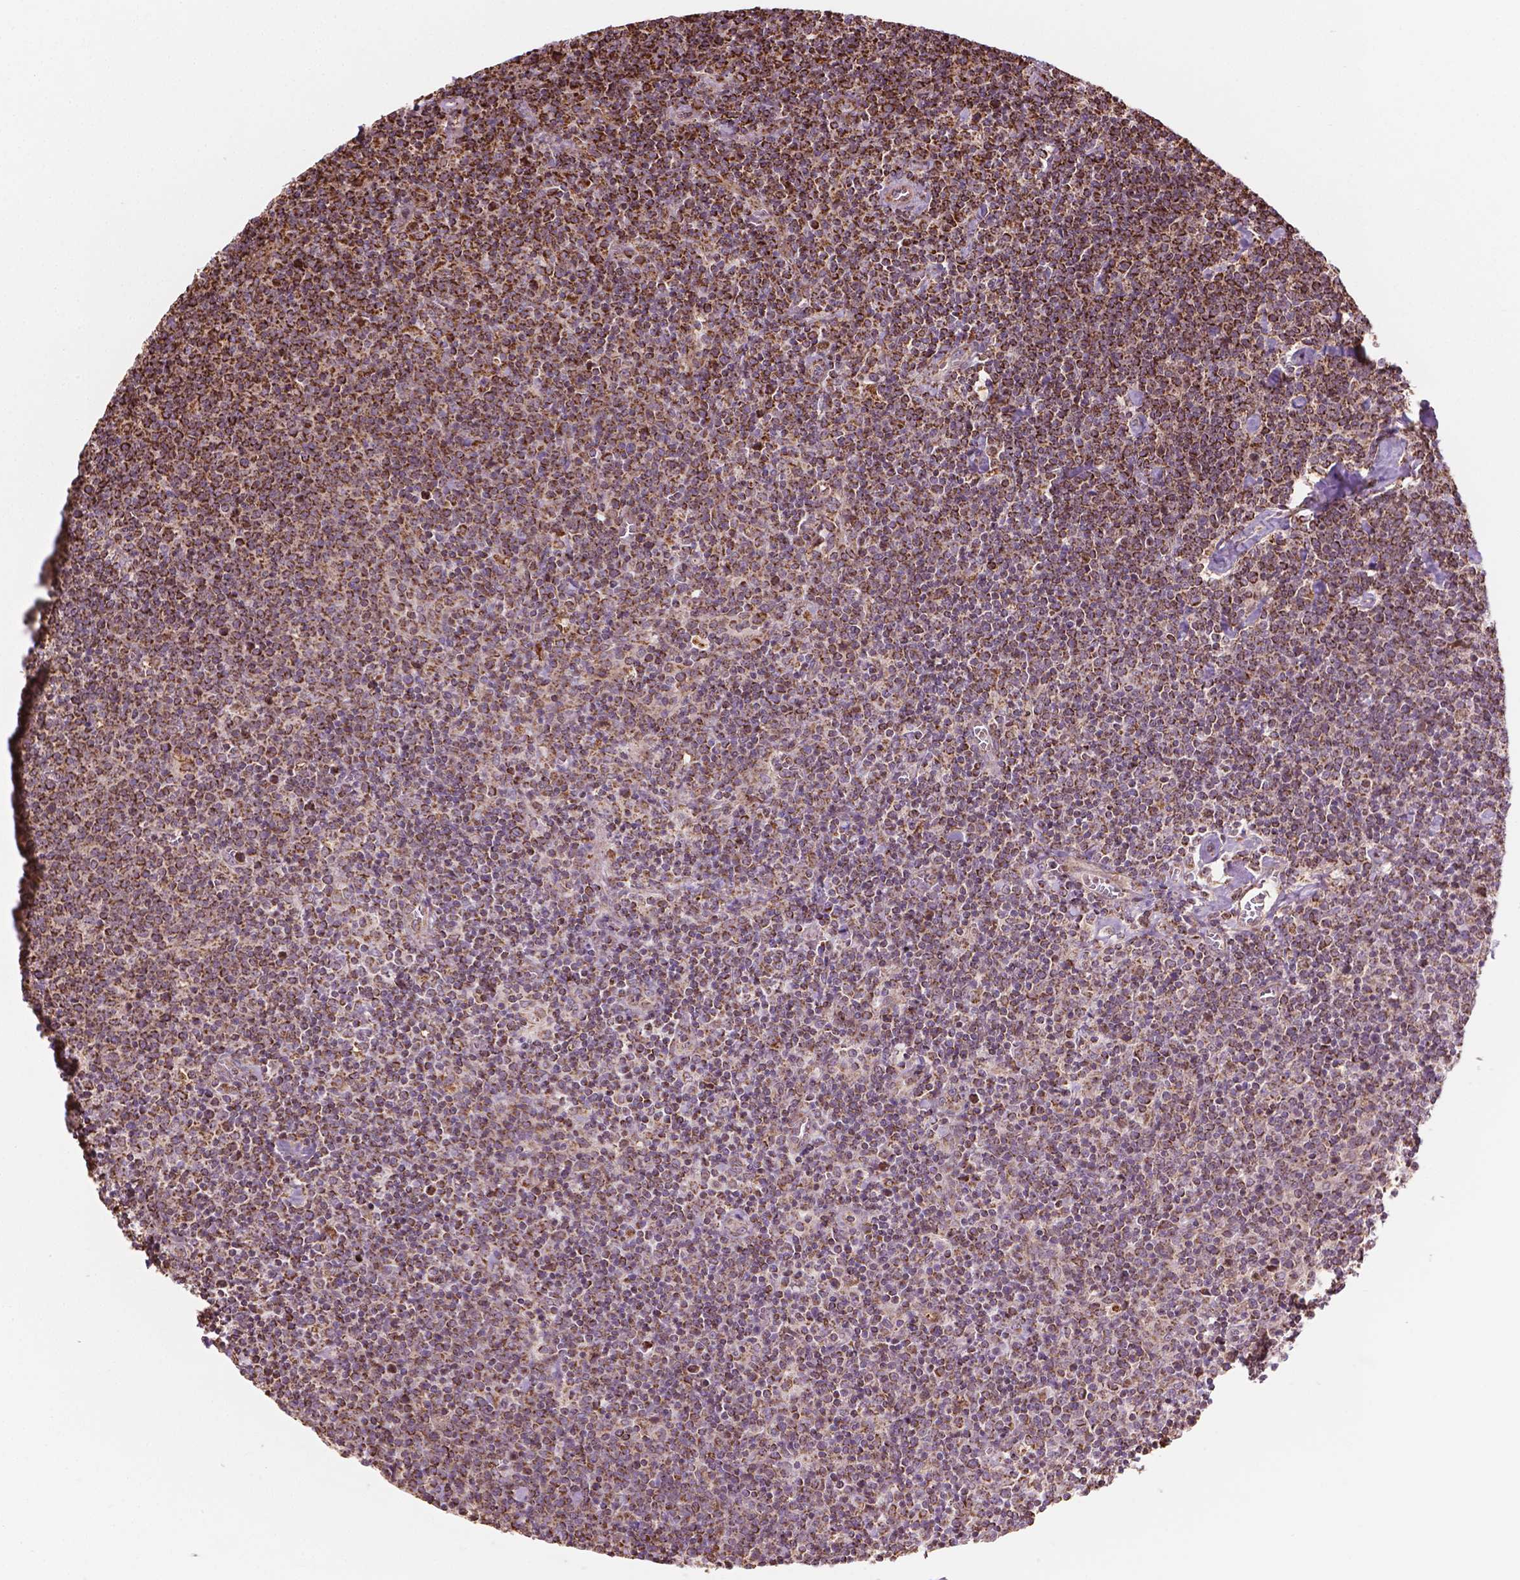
{"staining": {"intensity": "moderate", "quantity": ">75%", "location": "cytoplasmic/membranous"}, "tissue": "lymphoma", "cell_type": "Tumor cells", "image_type": "cancer", "snomed": [{"axis": "morphology", "description": "Malignant lymphoma, non-Hodgkin's type, High grade"}, {"axis": "topography", "description": "Lymph node"}], "caption": "Protein staining of lymphoma tissue shows moderate cytoplasmic/membranous staining in approximately >75% of tumor cells. The protein of interest is stained brown, and the nuclei are stained in blue (DAB (3,3'-diaminobenzidine) IHC with brightfield microscopy, high magnification).", "gene": "HS3ST3A1", "patient": {"sex": "male", "age": 61}}